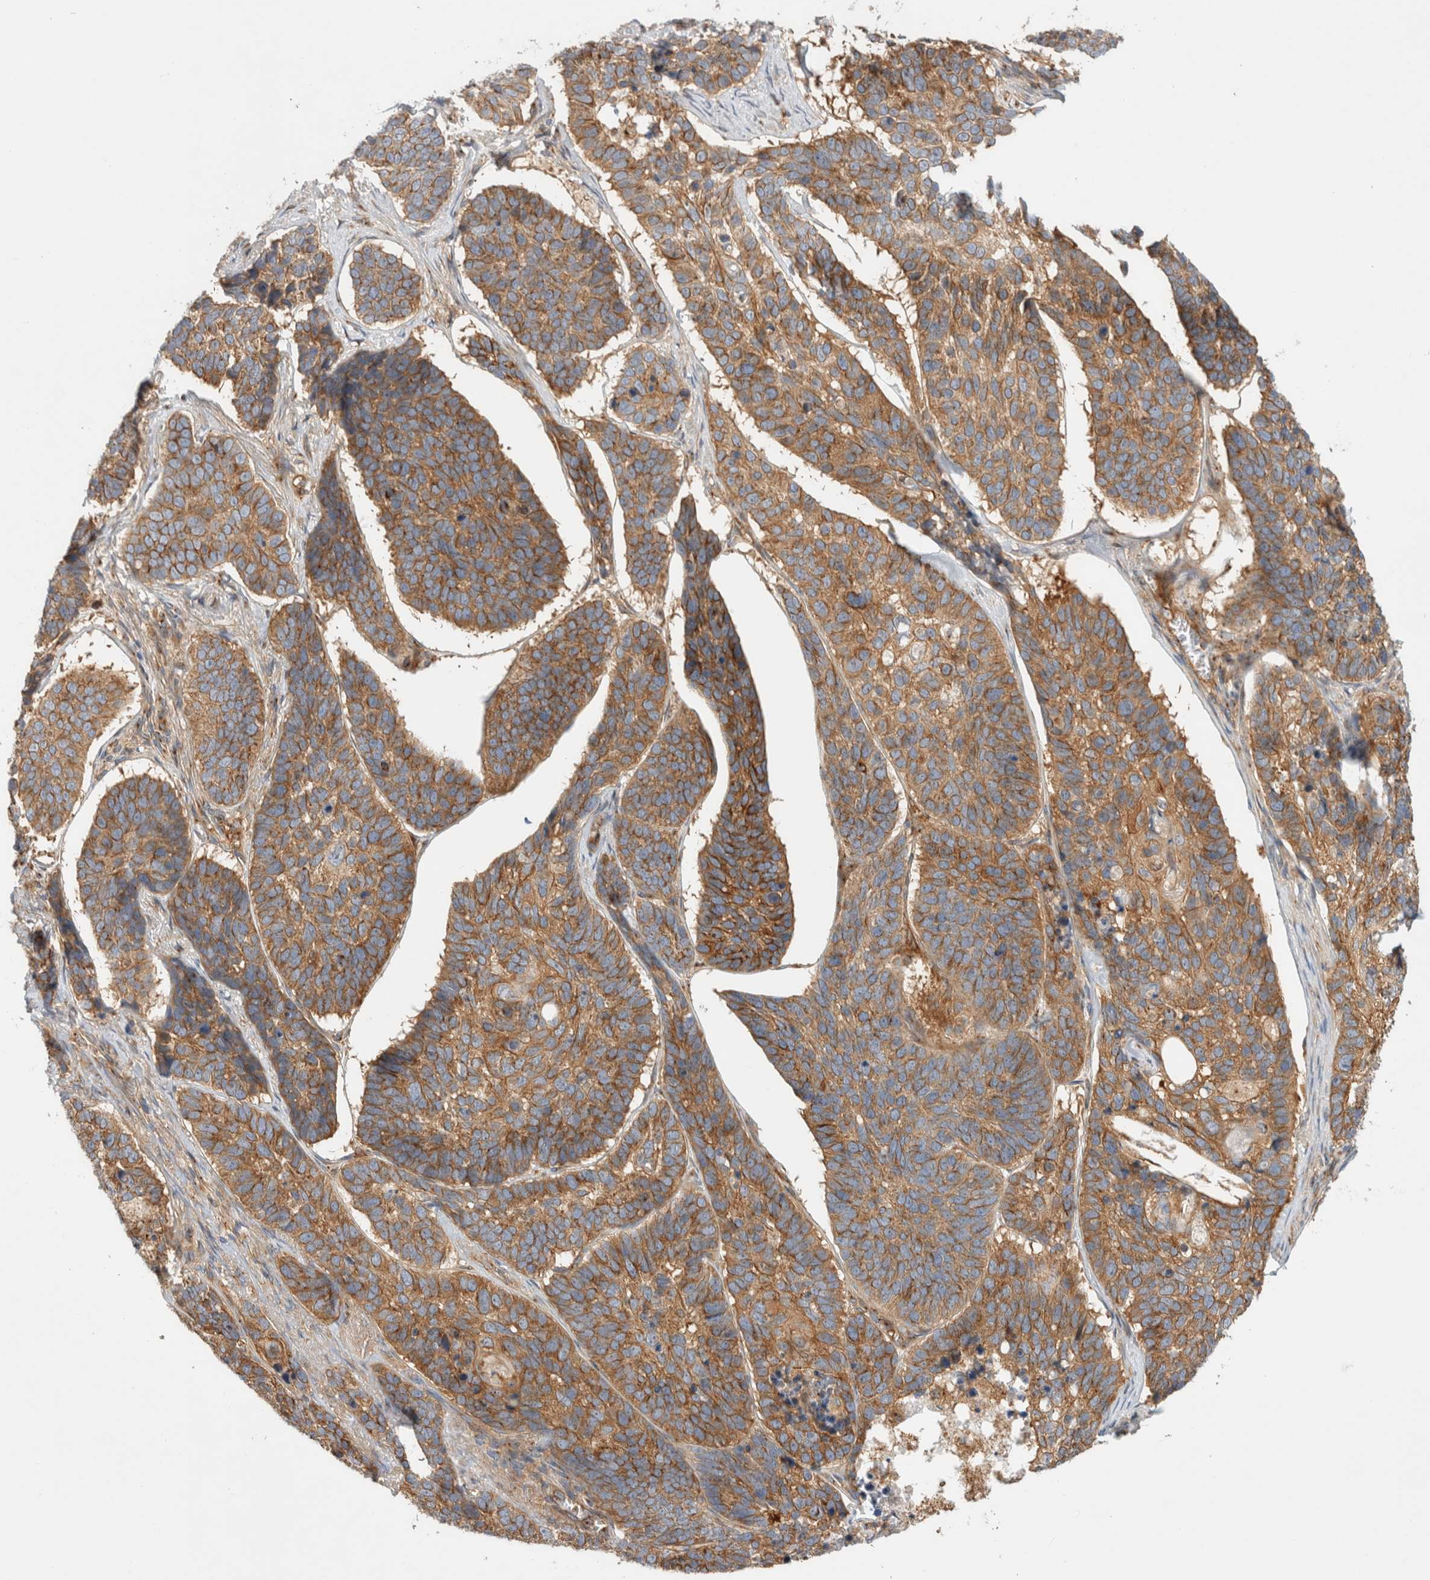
{"staining": {"intensity": "moderate", "quantity": ">75%", "location": "cytoplasmic/membranous"}, "tissue": "skin cancer", "cell_type": "Tumor cells", "image_type": "cancer", "snomed": [{"axis": "morphology", "description": "Basal cell carcinoma"}, {"axis": "topography", "description": "Skin"}], "caption": "Protein expression analysis of basal cell carcinoma (skin) shows moderate cytoplasmic/membranous positivity in about >75% of tumor cells.", "gene": "GPR150", "patient": {"sex": "male", "age": 62}}